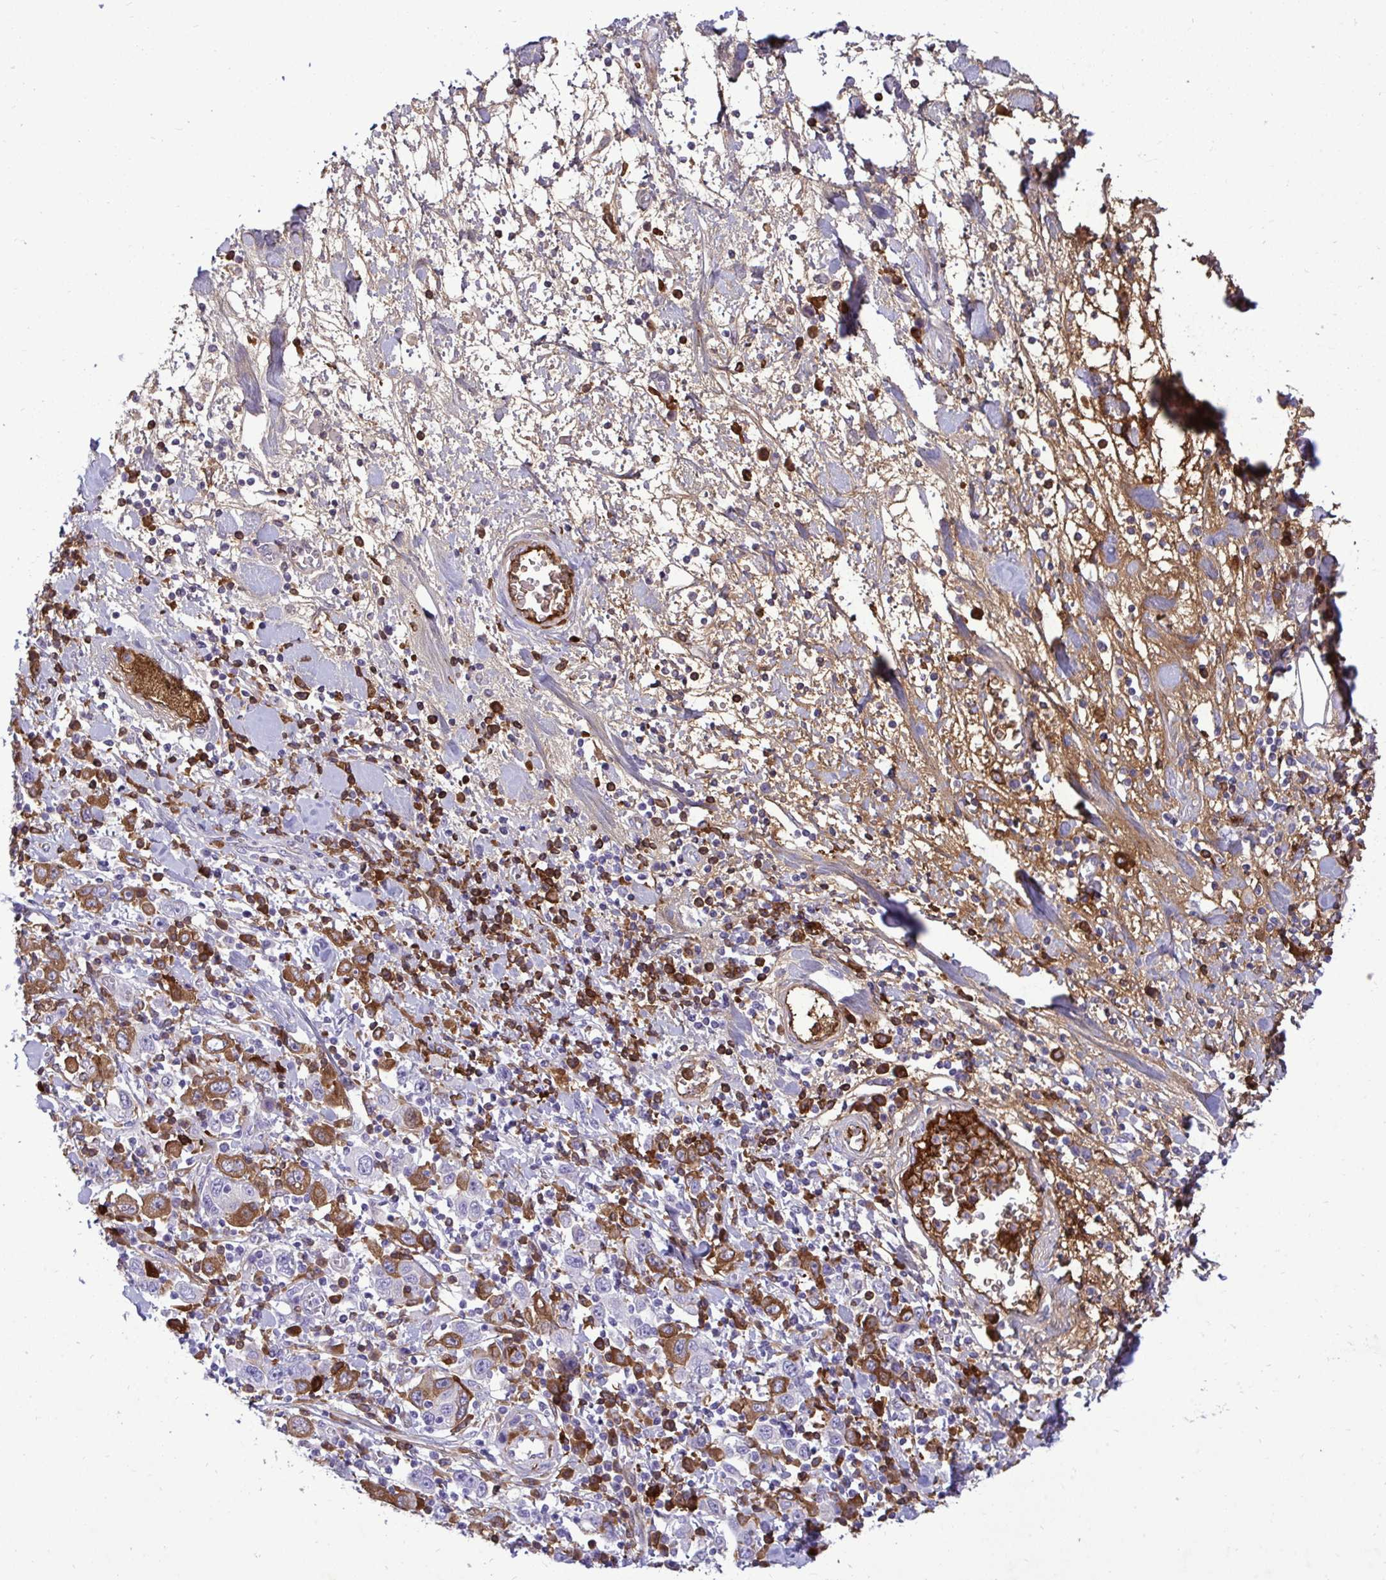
{"staining": {"intensity": "moderate", "quantity": "<25%", "location": "cytoplasmic/membranous"}, "tissue": "stomach cancer", "cell_type": "Tumor cells", "image_type": "cancer", "snomed": [{"axis": "morphology", "description": "Normal tissue, NOS"}, {"axis": "morphology", "description": "Adenocarcinoma, NOS"}, {"axis": "topography", "description": "Stomach, upper"}, {"axis": "topography", "description": "Stomach"}], "caption": "This is an image of immunohistochemistry staining of stomach adenocarcinoma, which shows moderate expression in the cytoplasmic/membranous of tumor cells.", "gene": "F2", "patient": {"sex": "male", "age": 59}}